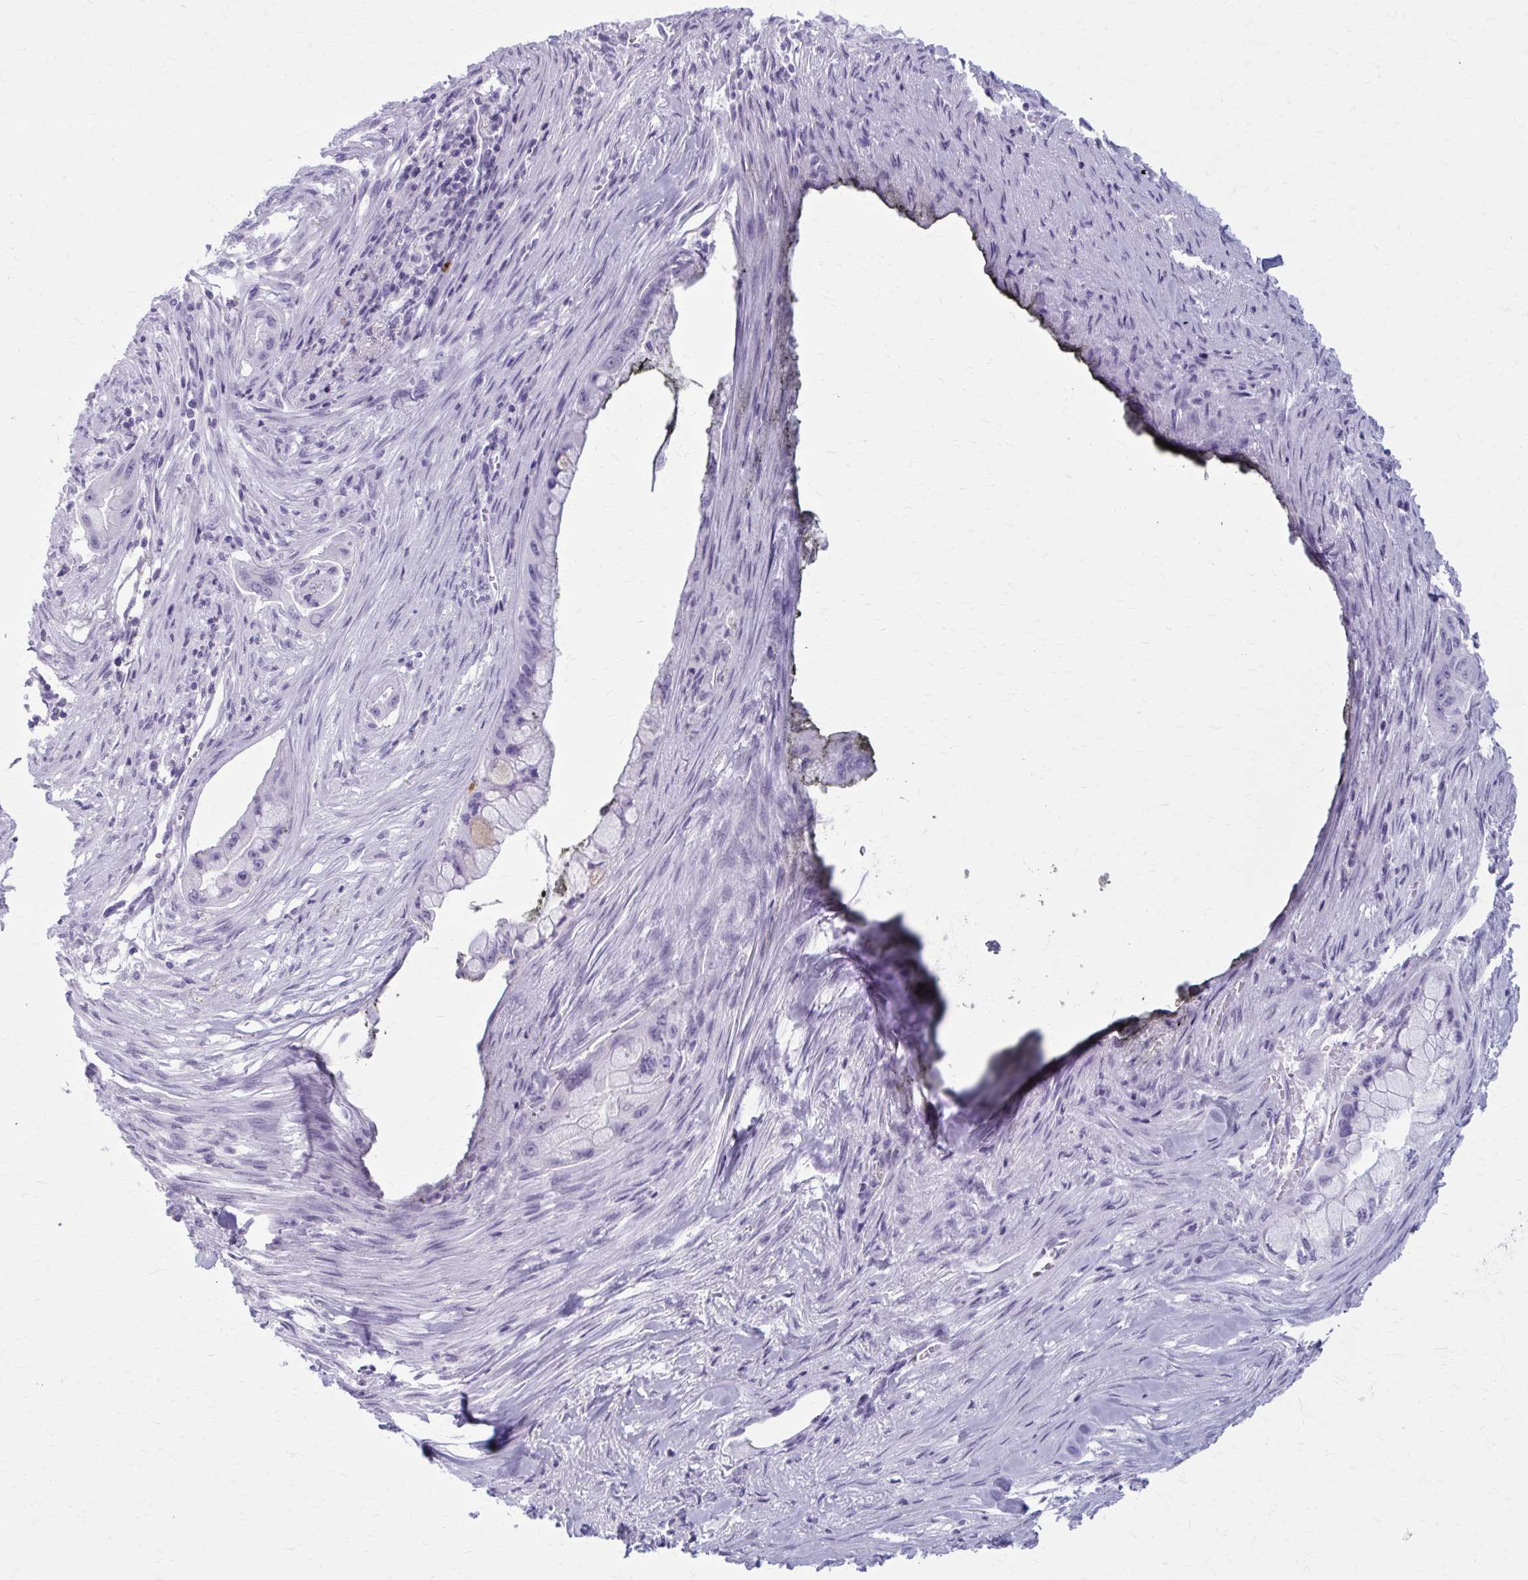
{"staining": {"intensity": "negative", "quantity": "none", "location": "none"}, "tissue": "pancreatic cancer", "cell_type": "Tumor cells", "image_type": "cancer", "snomed": [{"axis": "morphology", "description": "Adenocarcinoma, NOS"}, {"axis": "topography", "description": "Pancreas"}], "caption": "IHC of human pancreatic adenocarcinoma exhibits no expression in tumor cells.", "gene": "ZDHHC7", "patient": {"sex": "male", "age": 48}}